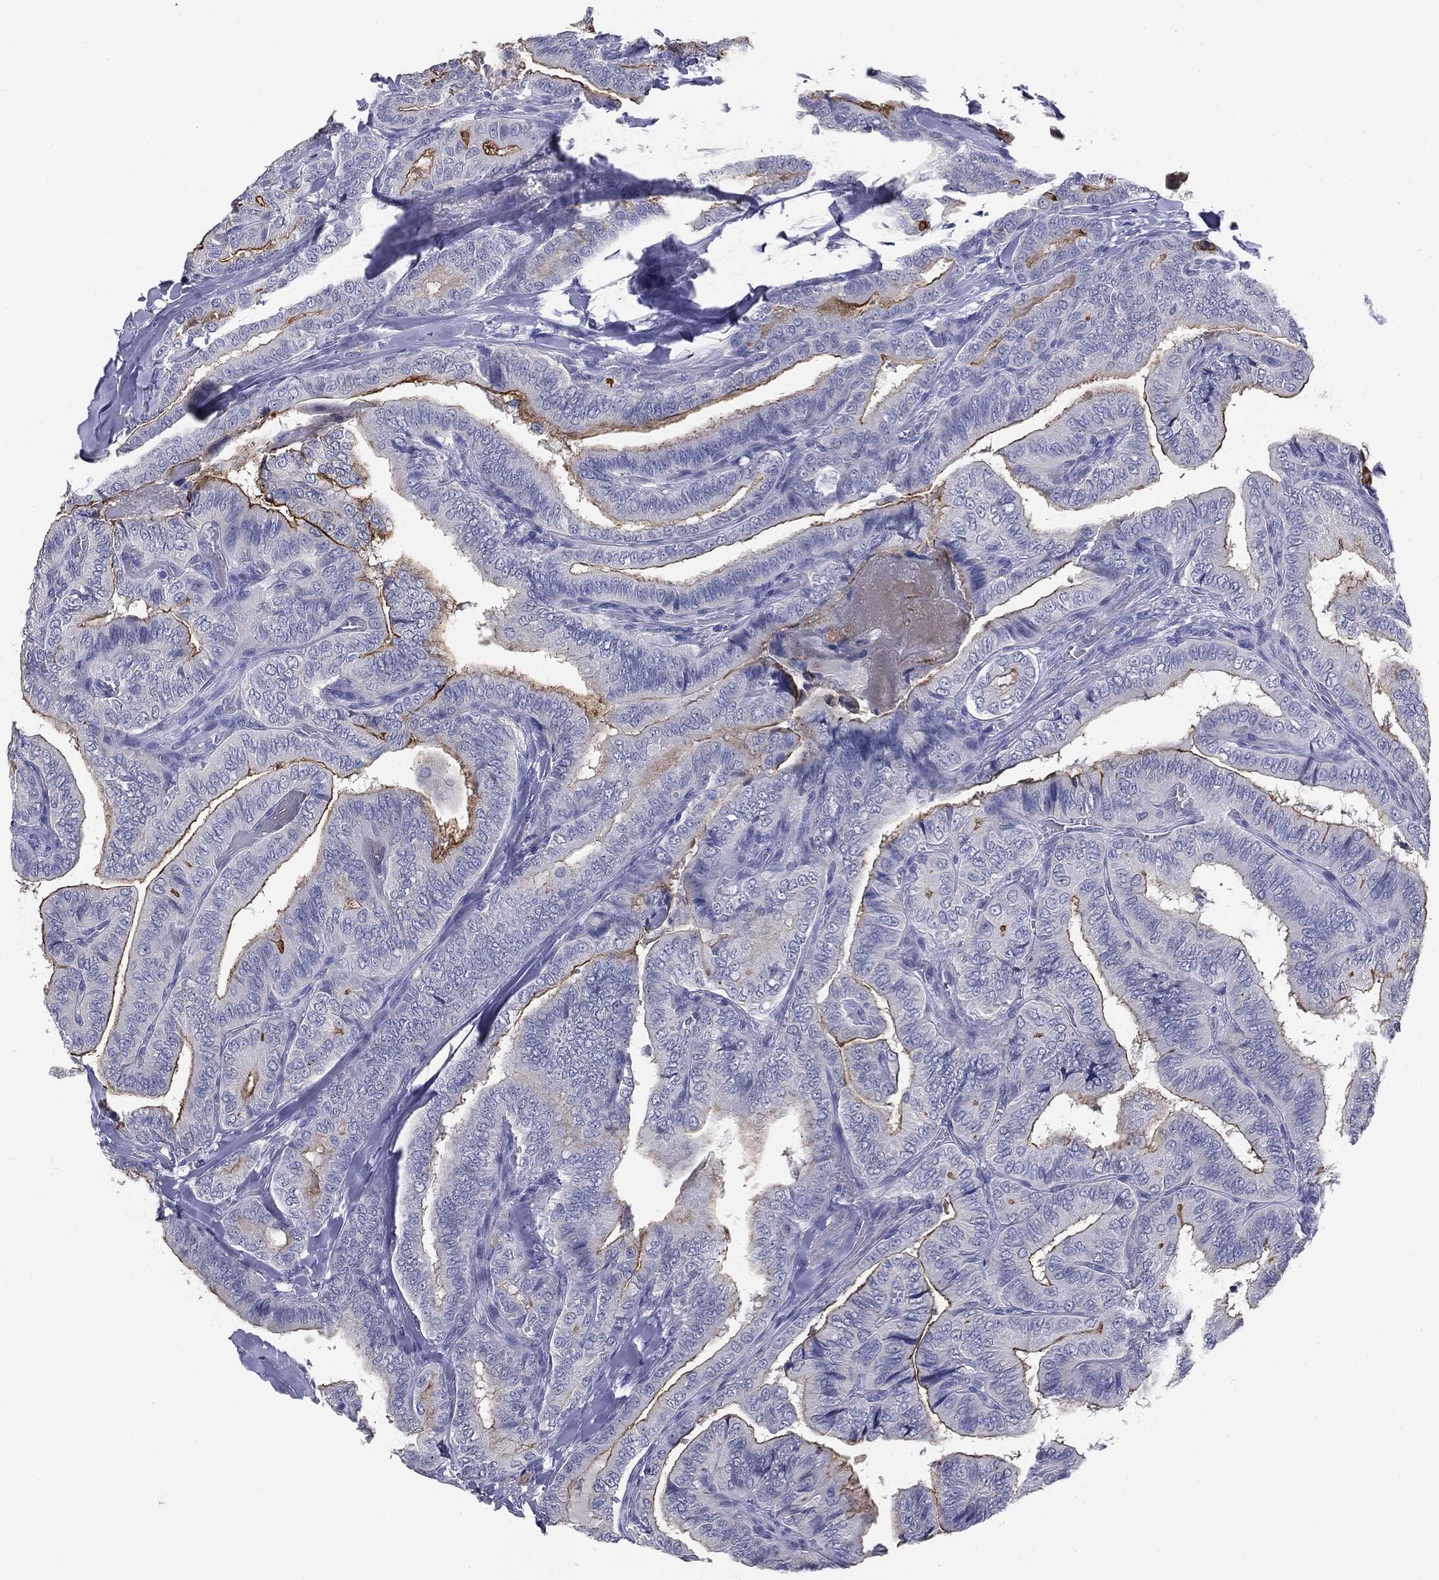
{"staining": {"intensity": "moderate", "quantity": "<25%", "location": "cytoplasmic/membranous"}, "tissue": "thyroid cancer", "cell_type": "Tumor cells", "image_type": "cancer", "snomed": [{"axis": "morphology", "description": "Papillary adenocarcinoma, NOS"}, {"axis": "topography", "description": "Thyroid gland"}], "caption": "Human thyroid cancer stained with a brown dye reveals moderate cytoplasmic/membranous positive expression in about <25% of tumor cells.", "gene": "MUC1", "patient": {"sex": "male", "age": 61}}